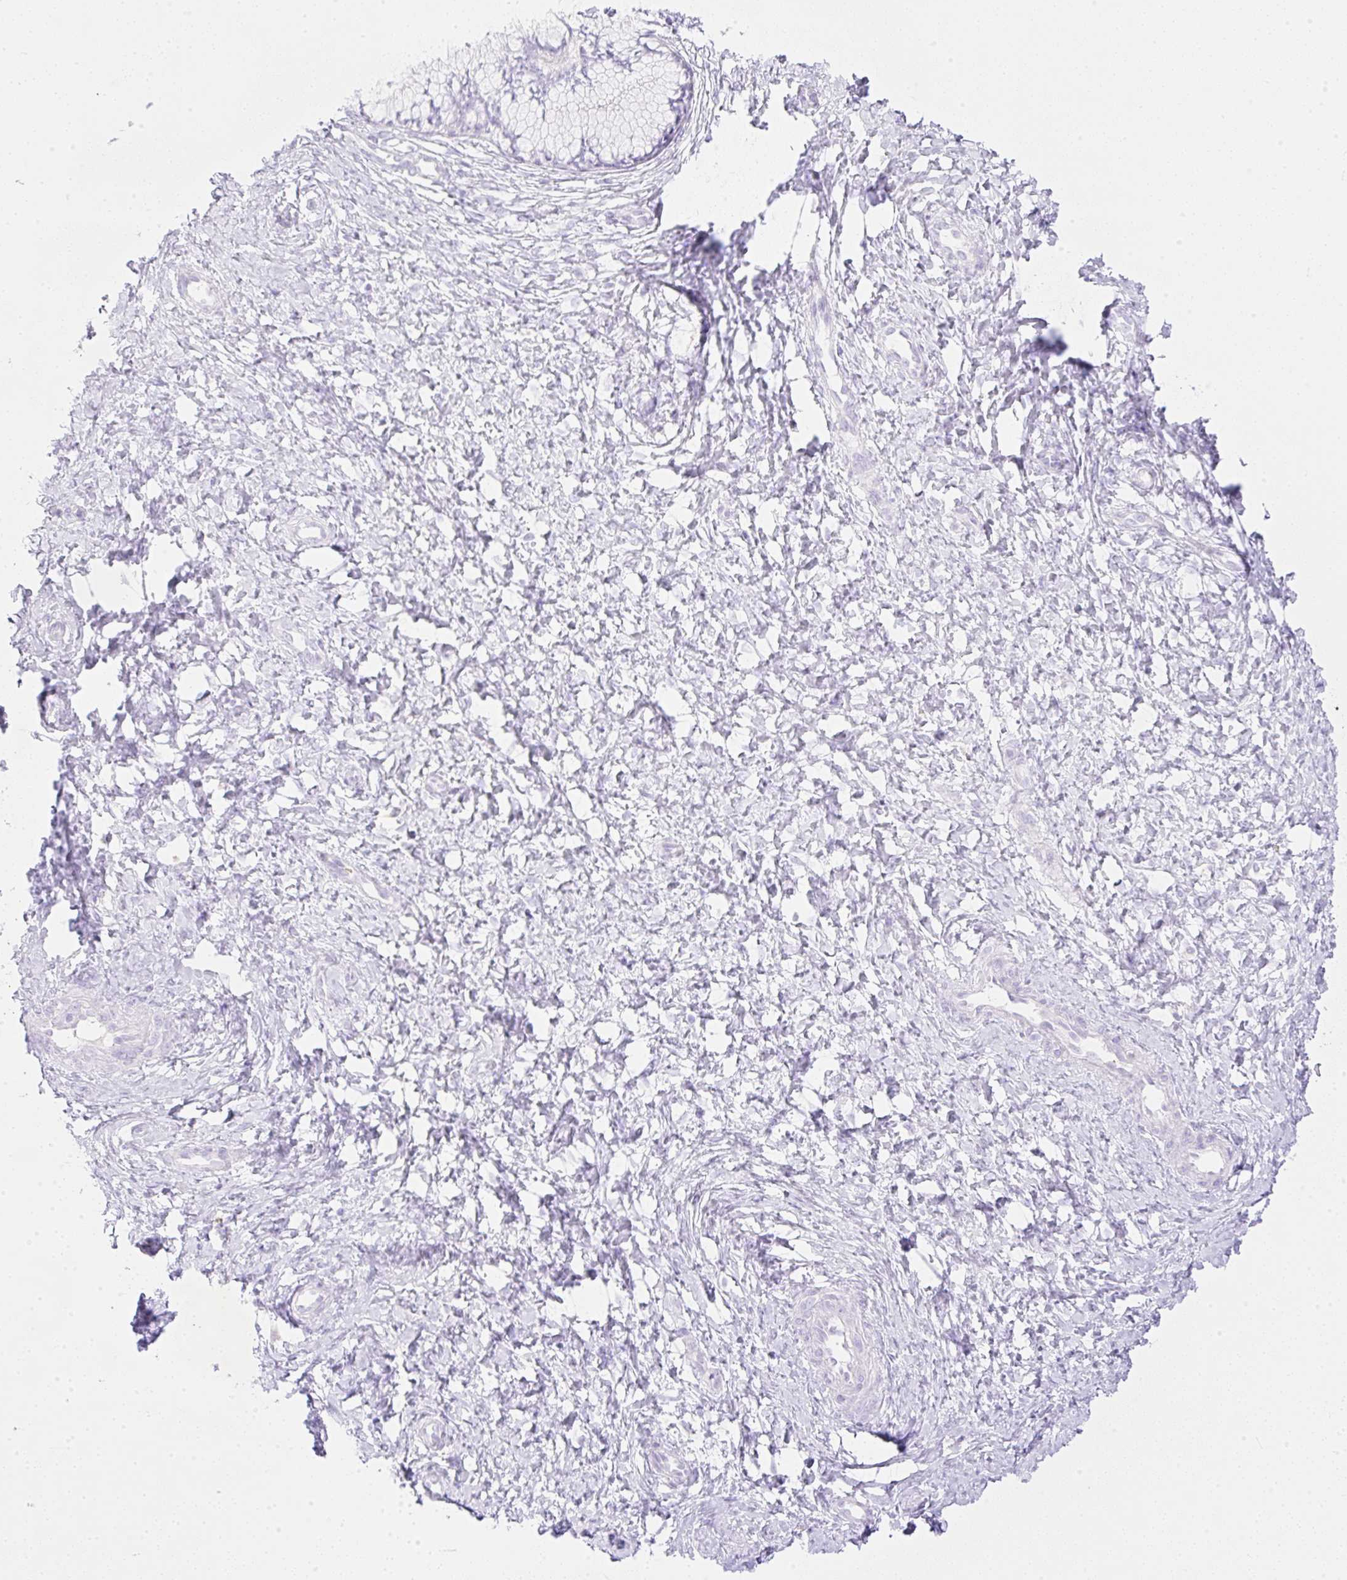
{"staining": {"intensity": "negative", "quantity": "none", "location": "none"}, "tissue": "cervix", "cell_type": "Glandular cells", "image_type": "normal", "snomed": [{"axis": "morphology", "description": "Normal tissue, NOS"}, {"axis": "topography", "description": "Cervix"}], "caption": "Normal cervix was stained to show a protein in brown. There is no significant positivity in glandular cells. The staining was performed using DAB to visualize the protein expression in brown, while the nuclei were stained in blue with hematoxylin (Magnification: 20x).", "gene": "CDX1", "patient": {"sex": "female", "age": 37}}